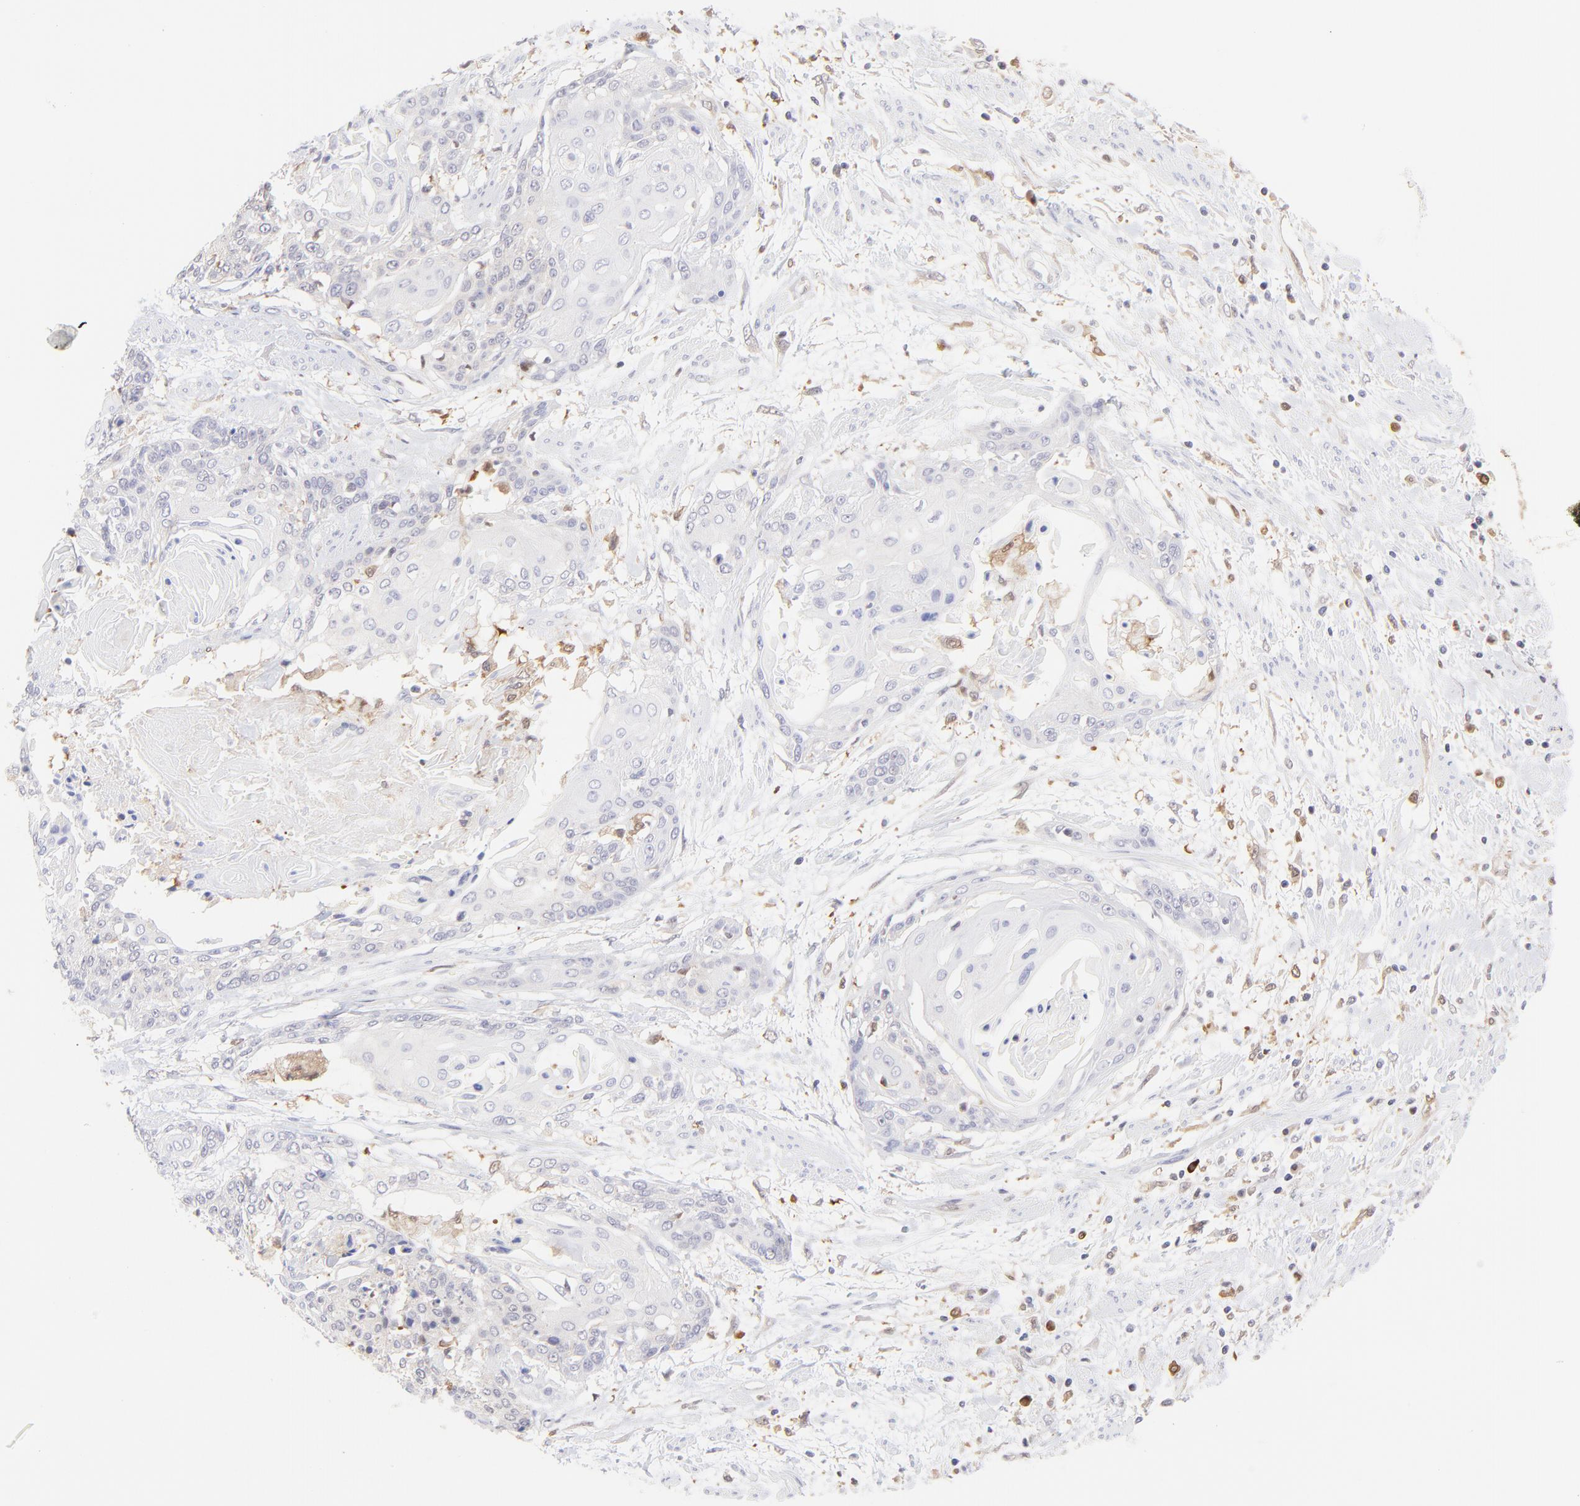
{"staining": {"intensity": "negative", "quantity": "none", "location": "none"}, "tissue": "cervical cancer", "cell_type": "Tumor cells", "image_type": "cancer", "snomed": [{"axis": "morphology", "description": "Squamous cell carcinoma, NOS"}, {"axis": "topography", "description": "Cervix"}], "caption": "High power microscopy photomicrograph of an IHC micrograph of cervical squamous cell carcinoma, revealing no significant staining in tumor cells.", "gene": "HYAL1", "patient": {"sex": "female", "age": 57}}